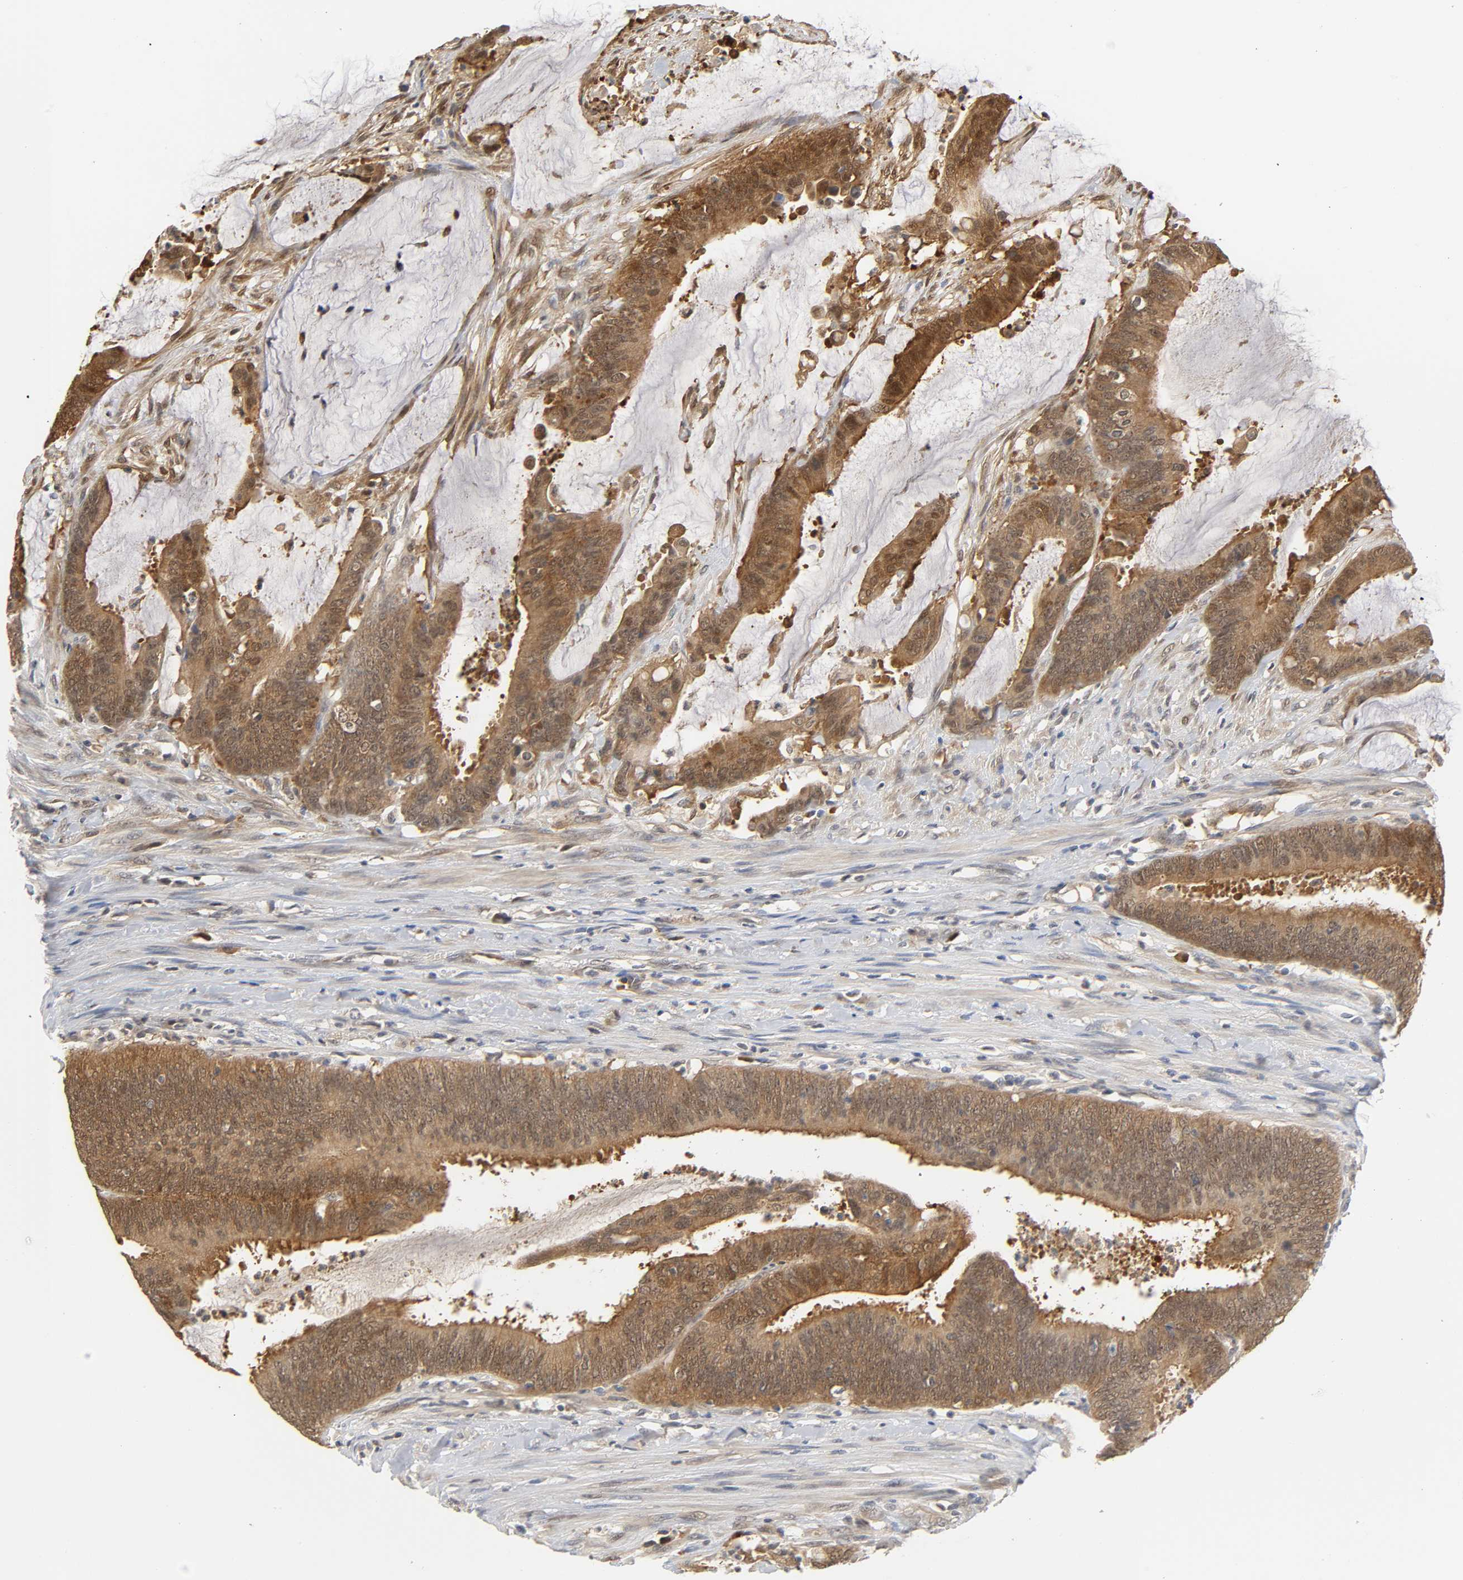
{"staining": {"intensity": "strong", "quantity": ">75%", "location": "cytoplasmic/membranous"}, "tissue": "colorectal cancer", "cell_type": "Tumor cells", "image_type": "cancer", "snomed": [{"axis": "morphology", "description": "Adenocarcinoma, NOS"}, {"axis": "topography", "description": "Rectum"}], "caption": "Tumor cells show high levels of strong cytoplasmic/membranous positivity in about >75% of cells in colorectal cancer (adenocarcinoma).", "gene": "MIF", "patient": {"sex": "female", "age": 66}}